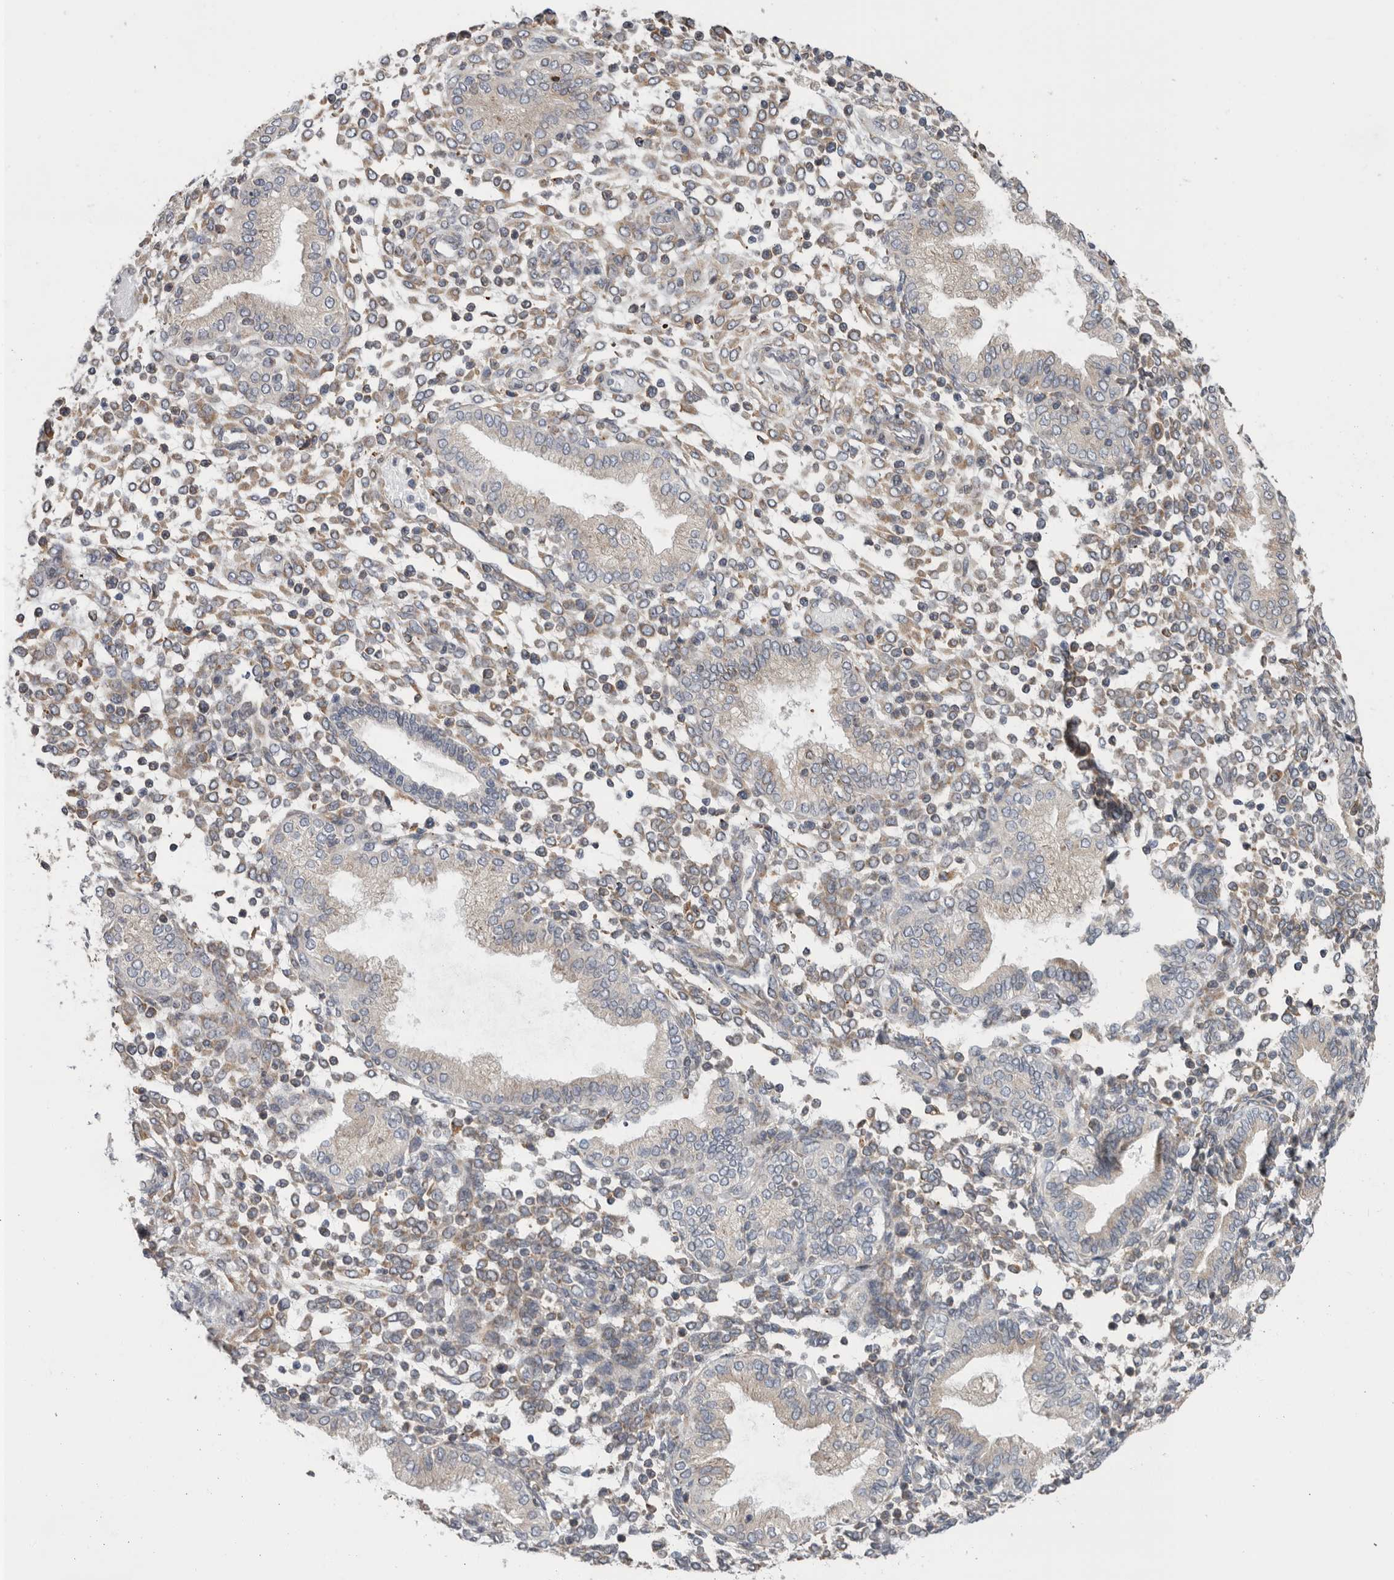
{"staining": {"intensity": "weak", "quantity": "25%-75%", "location": "cytoplasmic/membranous"}, "tissue": "endometrium", "cell_type": "Cells in endometrial stroma", "image_type": "normal", "snomed": [{"axis": "morphology", "description": "Normal tissue, NOS"}, {"axis": "topography", "description": "Endometrium"}], "caption": "Immunohistochemistry (IHC) (DAB) staining of unremarkable human endometrium shows weak cytoplasmic/membranous protein positivity in about 25%-75% of cells in endometrial stroma.", "gene": "GANAB", "patient": {"sex": "female", "age": 53}}